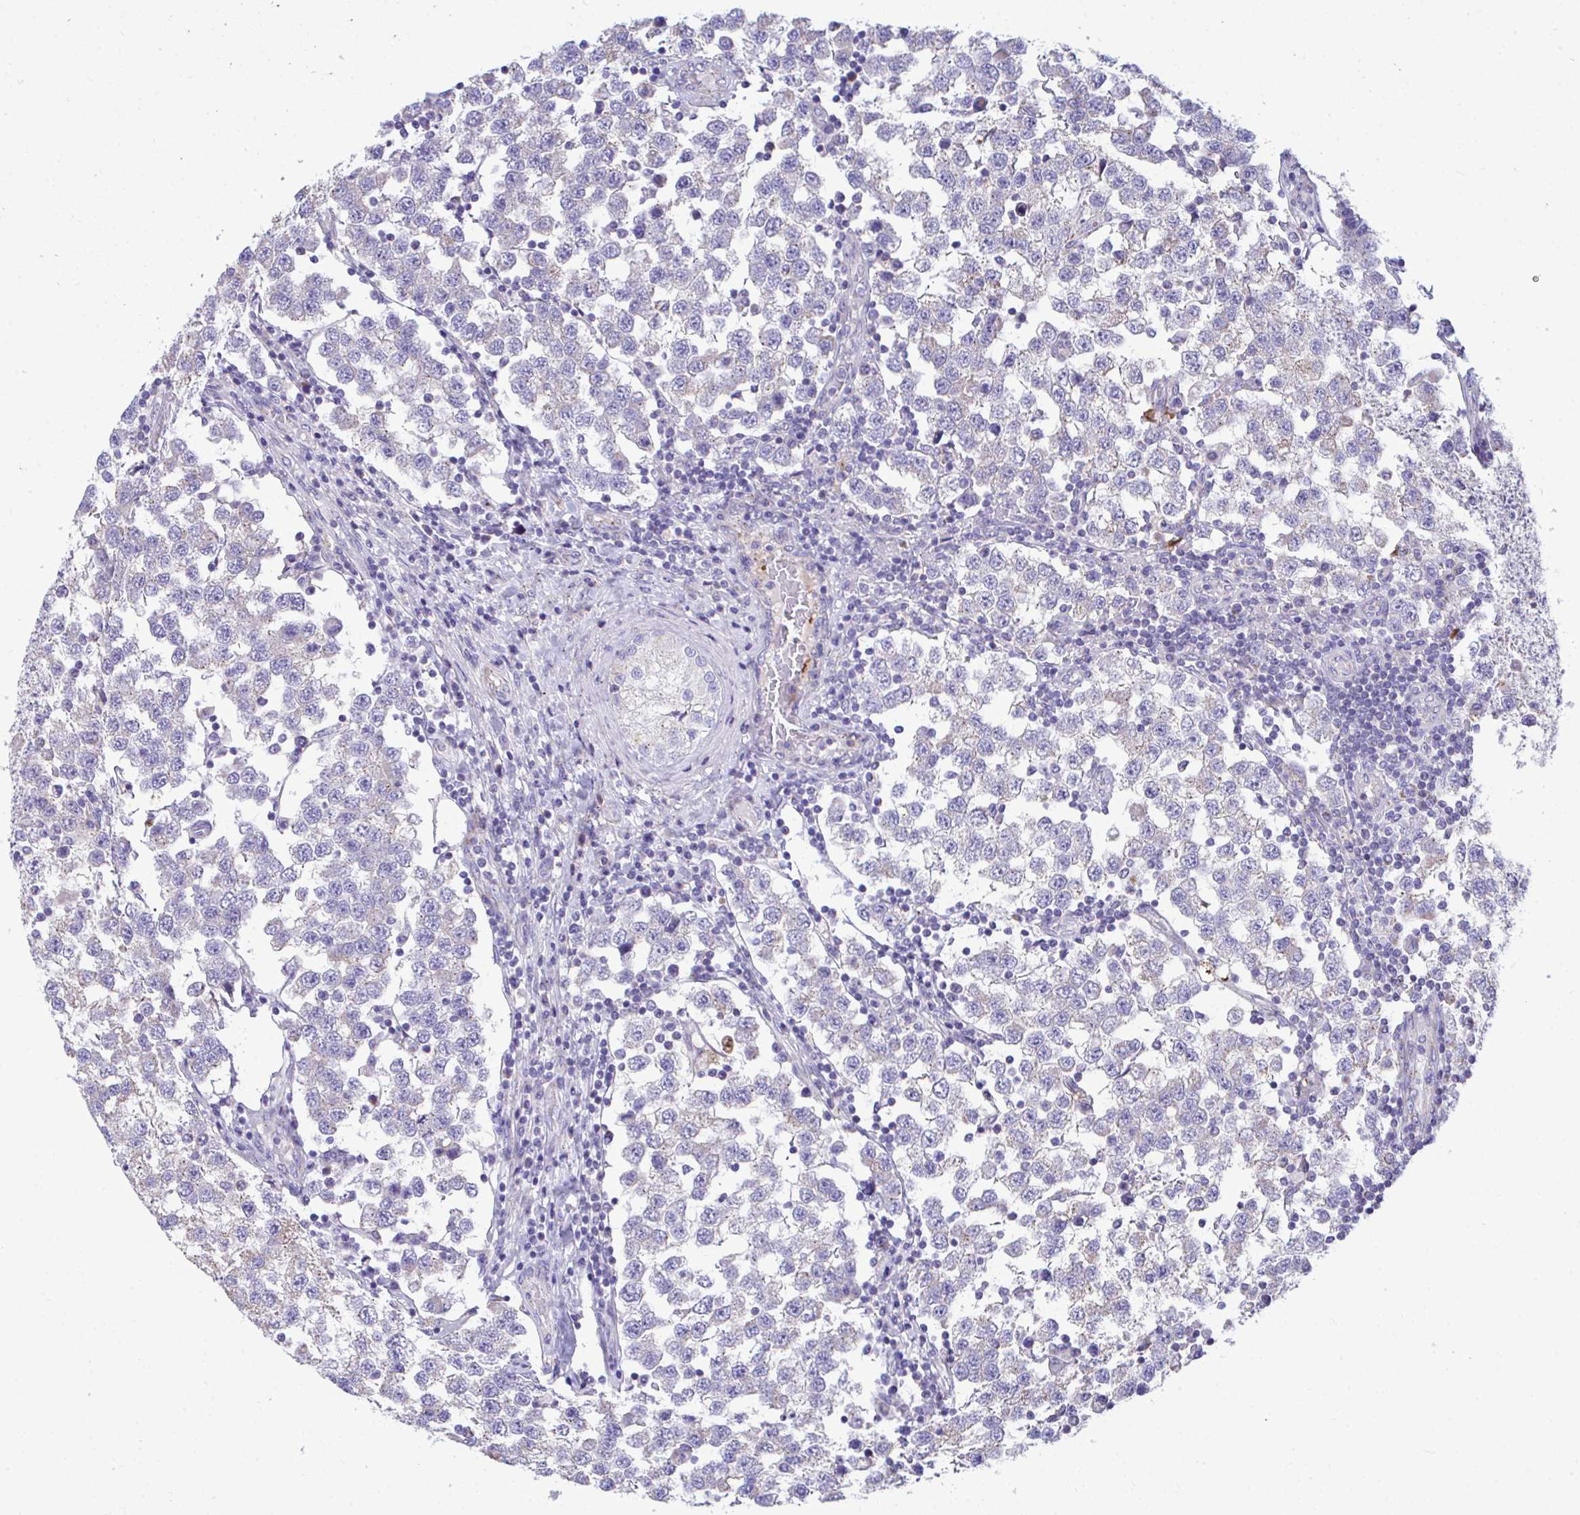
{"staining": {"intensity": "negative", "quantity": "none", "location": "none"}, "tissue": "testis cancer", "cell_type": "Tumor cells", "image_type": "cancer", "snomed": [{"axis": "morphology", "description": "Seminoma, NOS"}, {"axis": "topography", "description": "Testis"}], "caption": "Photomicrograph shows no protein staining in tumor cells of testis seminoma tissue.", "gene": "MRPS16", "patient": {"sex": "male", "age": 34}}